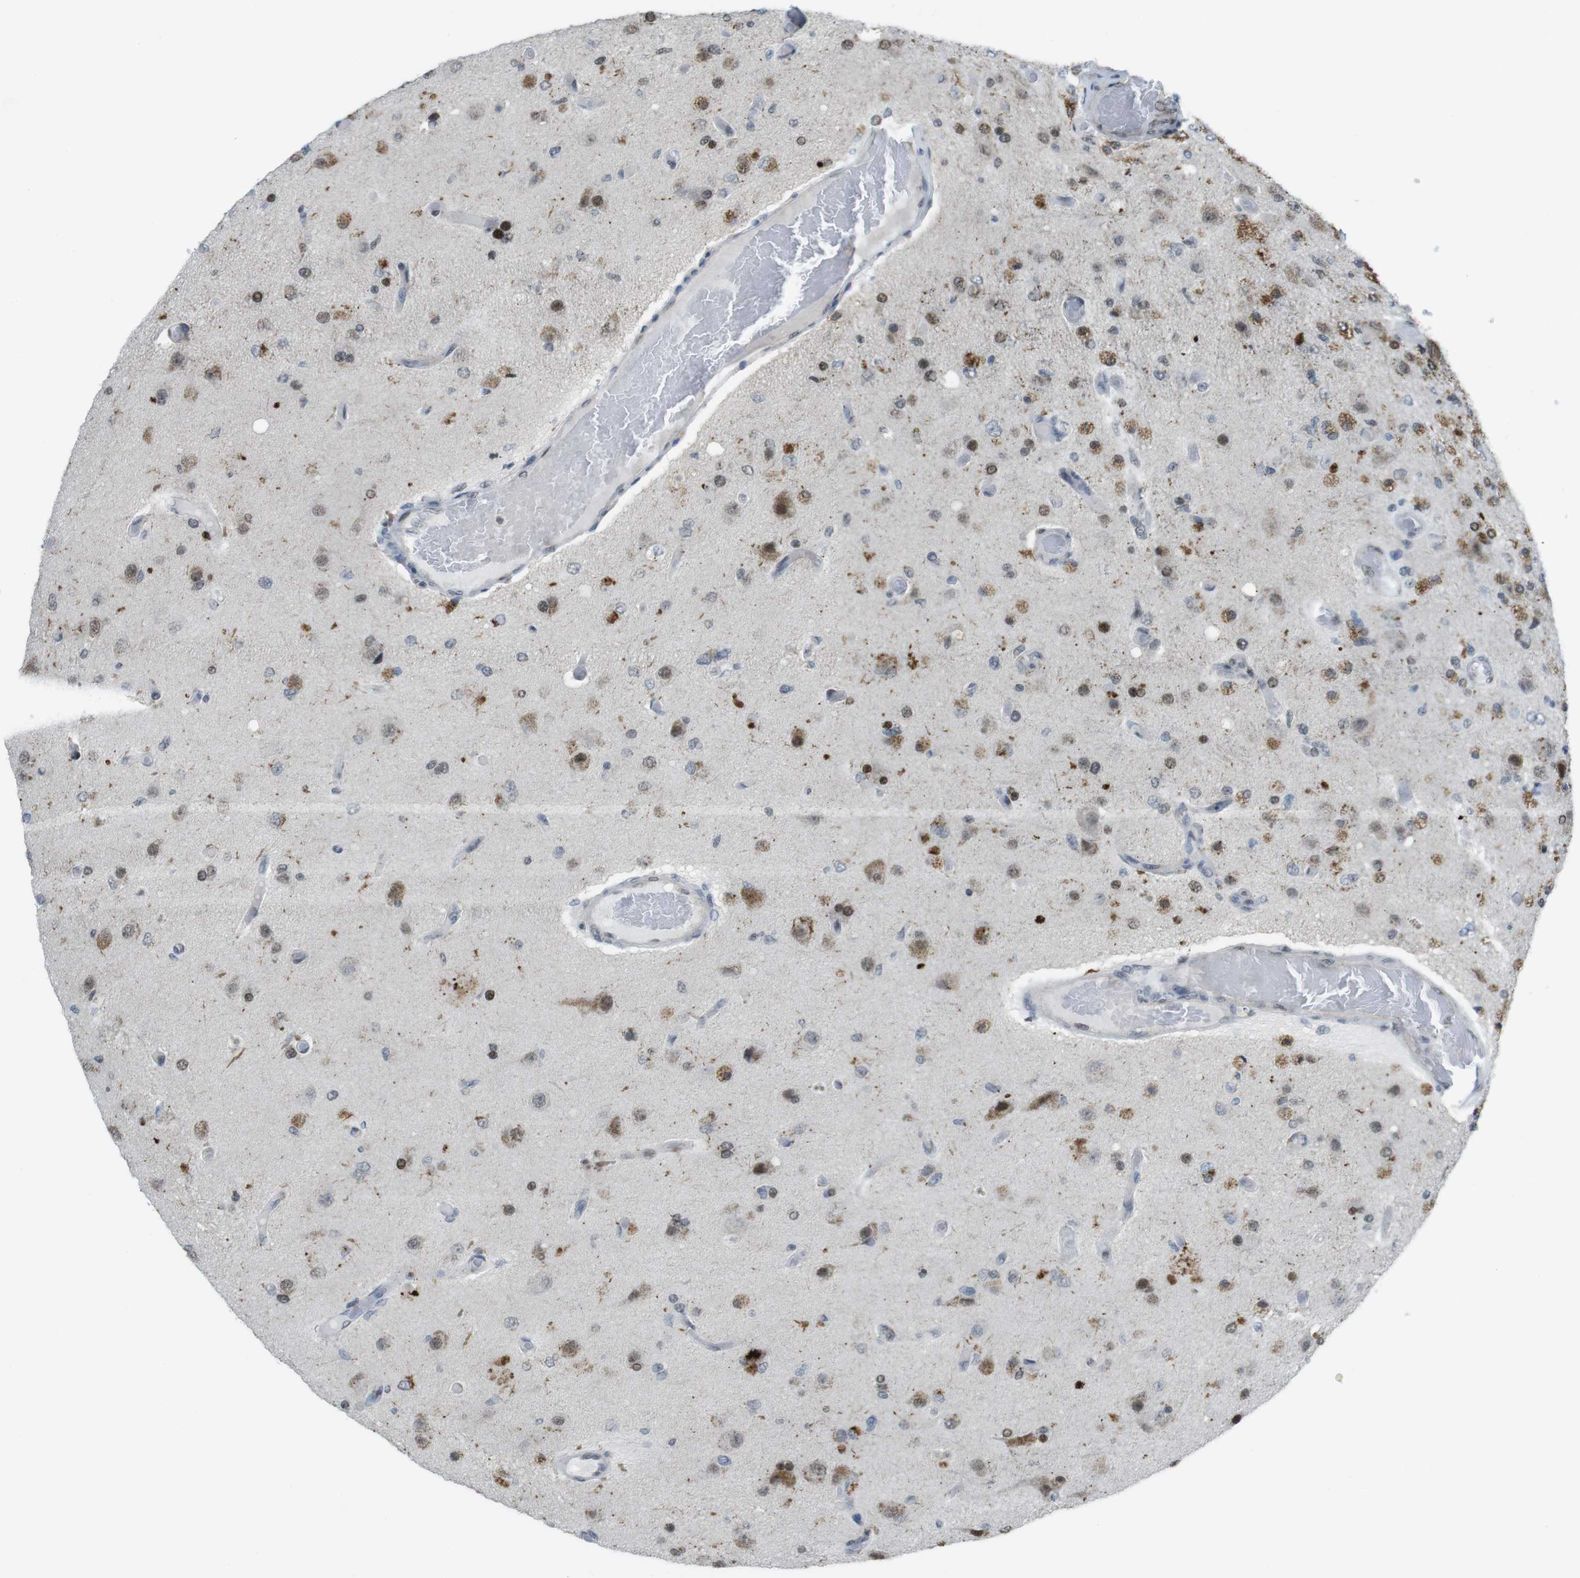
{"staining": {"intensity": "moderate", "quantity": "25%-75%", "location": "cytoplasmic/membranous,nuclear"}, "tissue": "glioma", "cell_type": "Tumor cells", "image_type": "cancer", "snomed": [{"axis": "morphology", "description": "Normal tissue, NOS"}, {"axis": "morphology", "description": "Glioma, malignant, High grade"}, {"axis": "topography", "description": "Cerebral cortex"}], "caption": "Human glioma stained with a protein marker demonstrates moderate staining in tumor cells.", "gene": "UBB", "patient": {"sex": "male", "age": 77}}